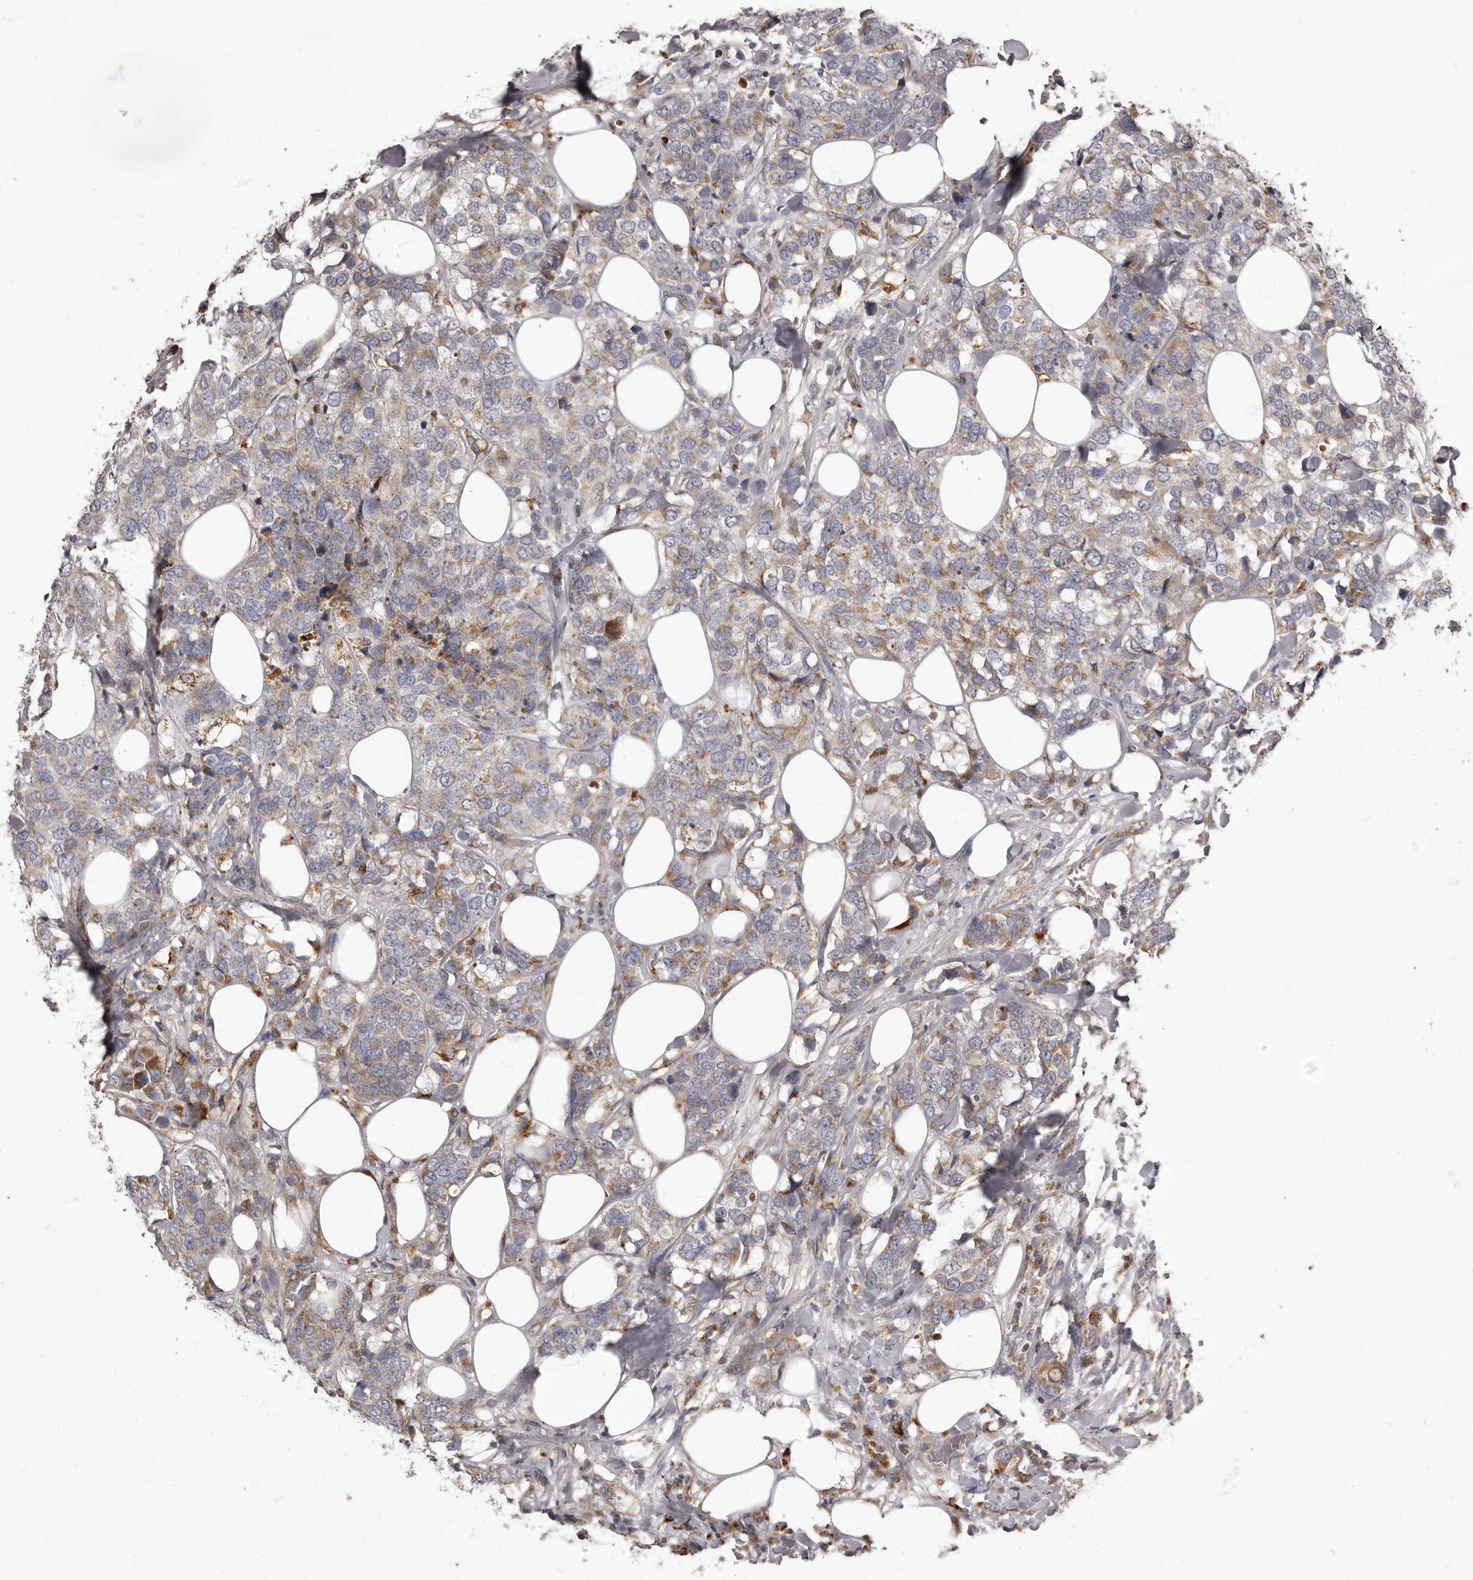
{"staining": {"intensity": "moderate", "quantity": ">75%", "location": "cytoplasmic/membranous"}, "tissue": "breast cancer", "cell_type": "Tumor cells", "image_type": "cancer", "snomed": [{"axis": "morphology", "description": "Lobular carcinoma"}, {"axis": "topography", "description": "Breast"}], "caption": "Protein analysis of breast cancer tissue reveals moderate cytoplasmic/membranous positivity in about >75% of tumor cells.", "gene": "ADCY2", "patient": {"sex": "female", "age": 59}}